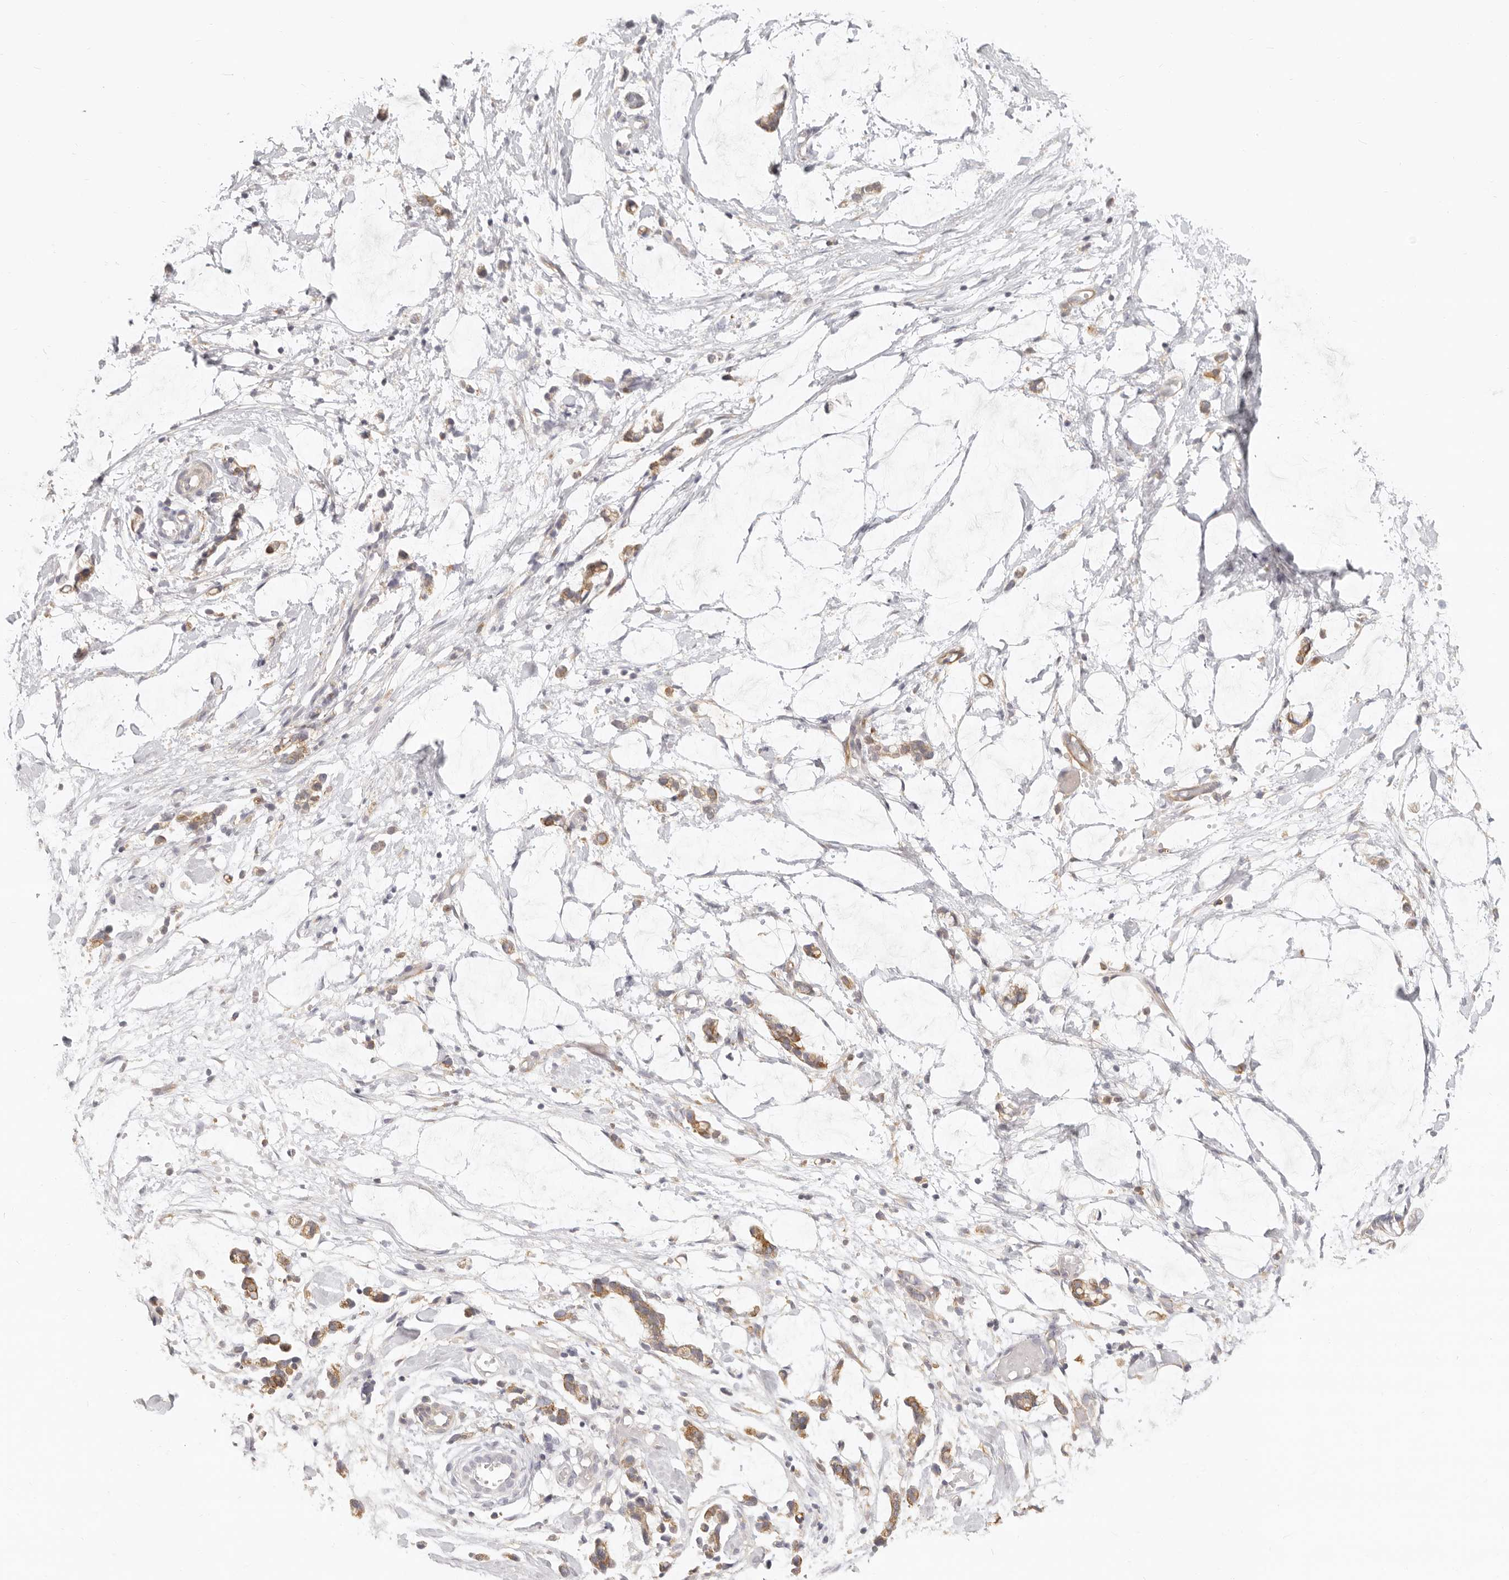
{"staining": {"intensity": "negative", "quantity": "none", "location": "none"}, "tissue": "adipose tissue", "cell_type": "Adipocytes", "image_type": "normal", "snomed": [{"axis": "morphology", "description": "Normal tissue, NOS"}, {"axis": "morphology", "description": "Adenocarcinoma, NOS"}, {"axis": "topography", "description": "Smooth muscle"}, {"axis": "topography", "description": "Colon"}], "caption": "This is an immunohistochemistry (IHC) micrograph of benign adipose tissue. There is no staining in adipocytes.", "gene": "NIBAN1", "patient": {"sex": "male", "age": 14}}